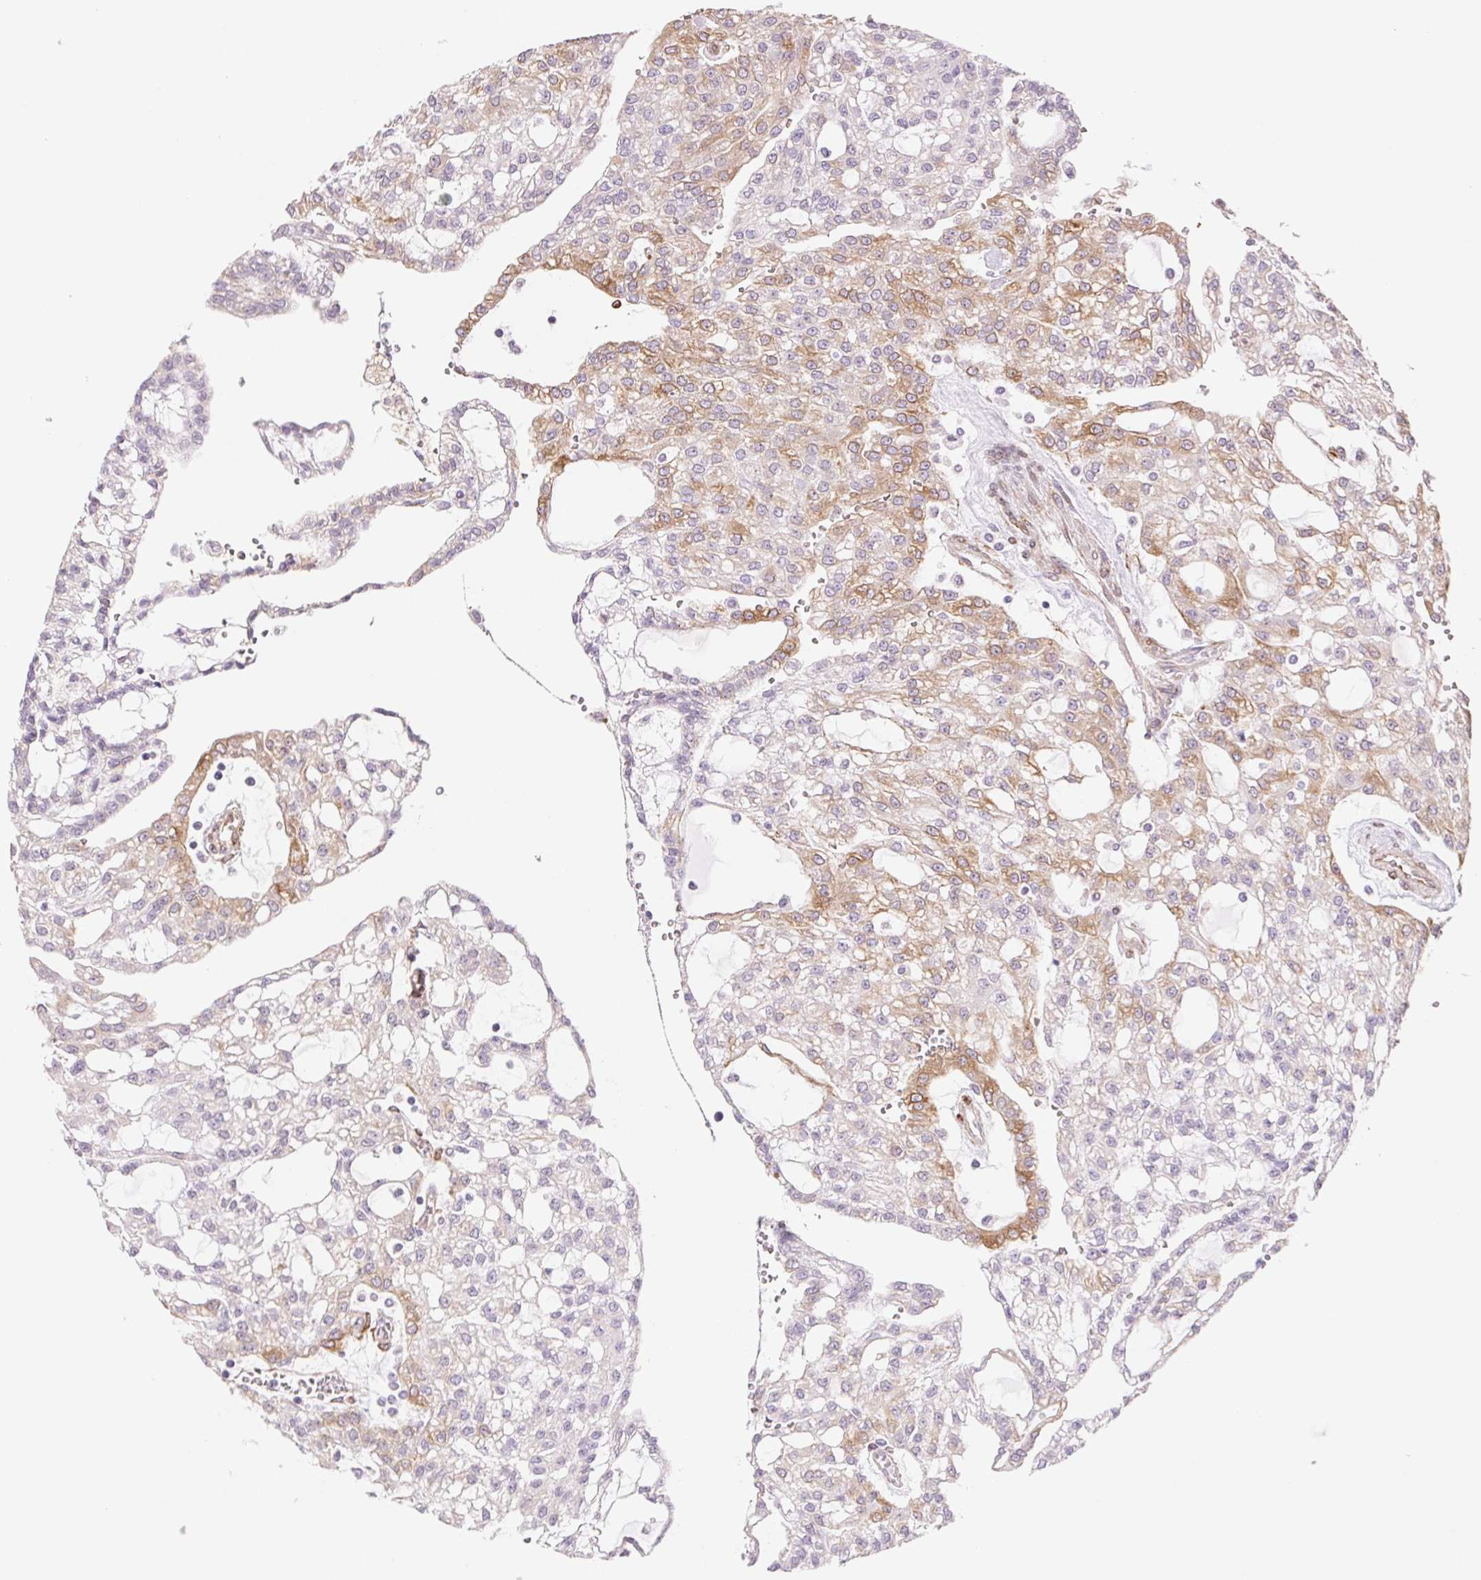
{"staining": {"intensity": "moderate", "quantity": "<25%", "location": "cytoplasmic/membranous"}, "tissue": "renal cancer", "cell_type": "Tumor cells", "image_type": "cancer", "snomed": [{"axis": "morphology", "description": "Adenocarcinoma, NOS"}, {"axis": "topography", "description": "Kidney"}], "caption": "Renal cancer stained with a protein marker shows moderate staining in tumor cells.", "gene": "FKBP10", "patient": {"sex": "male", "age": 63}}